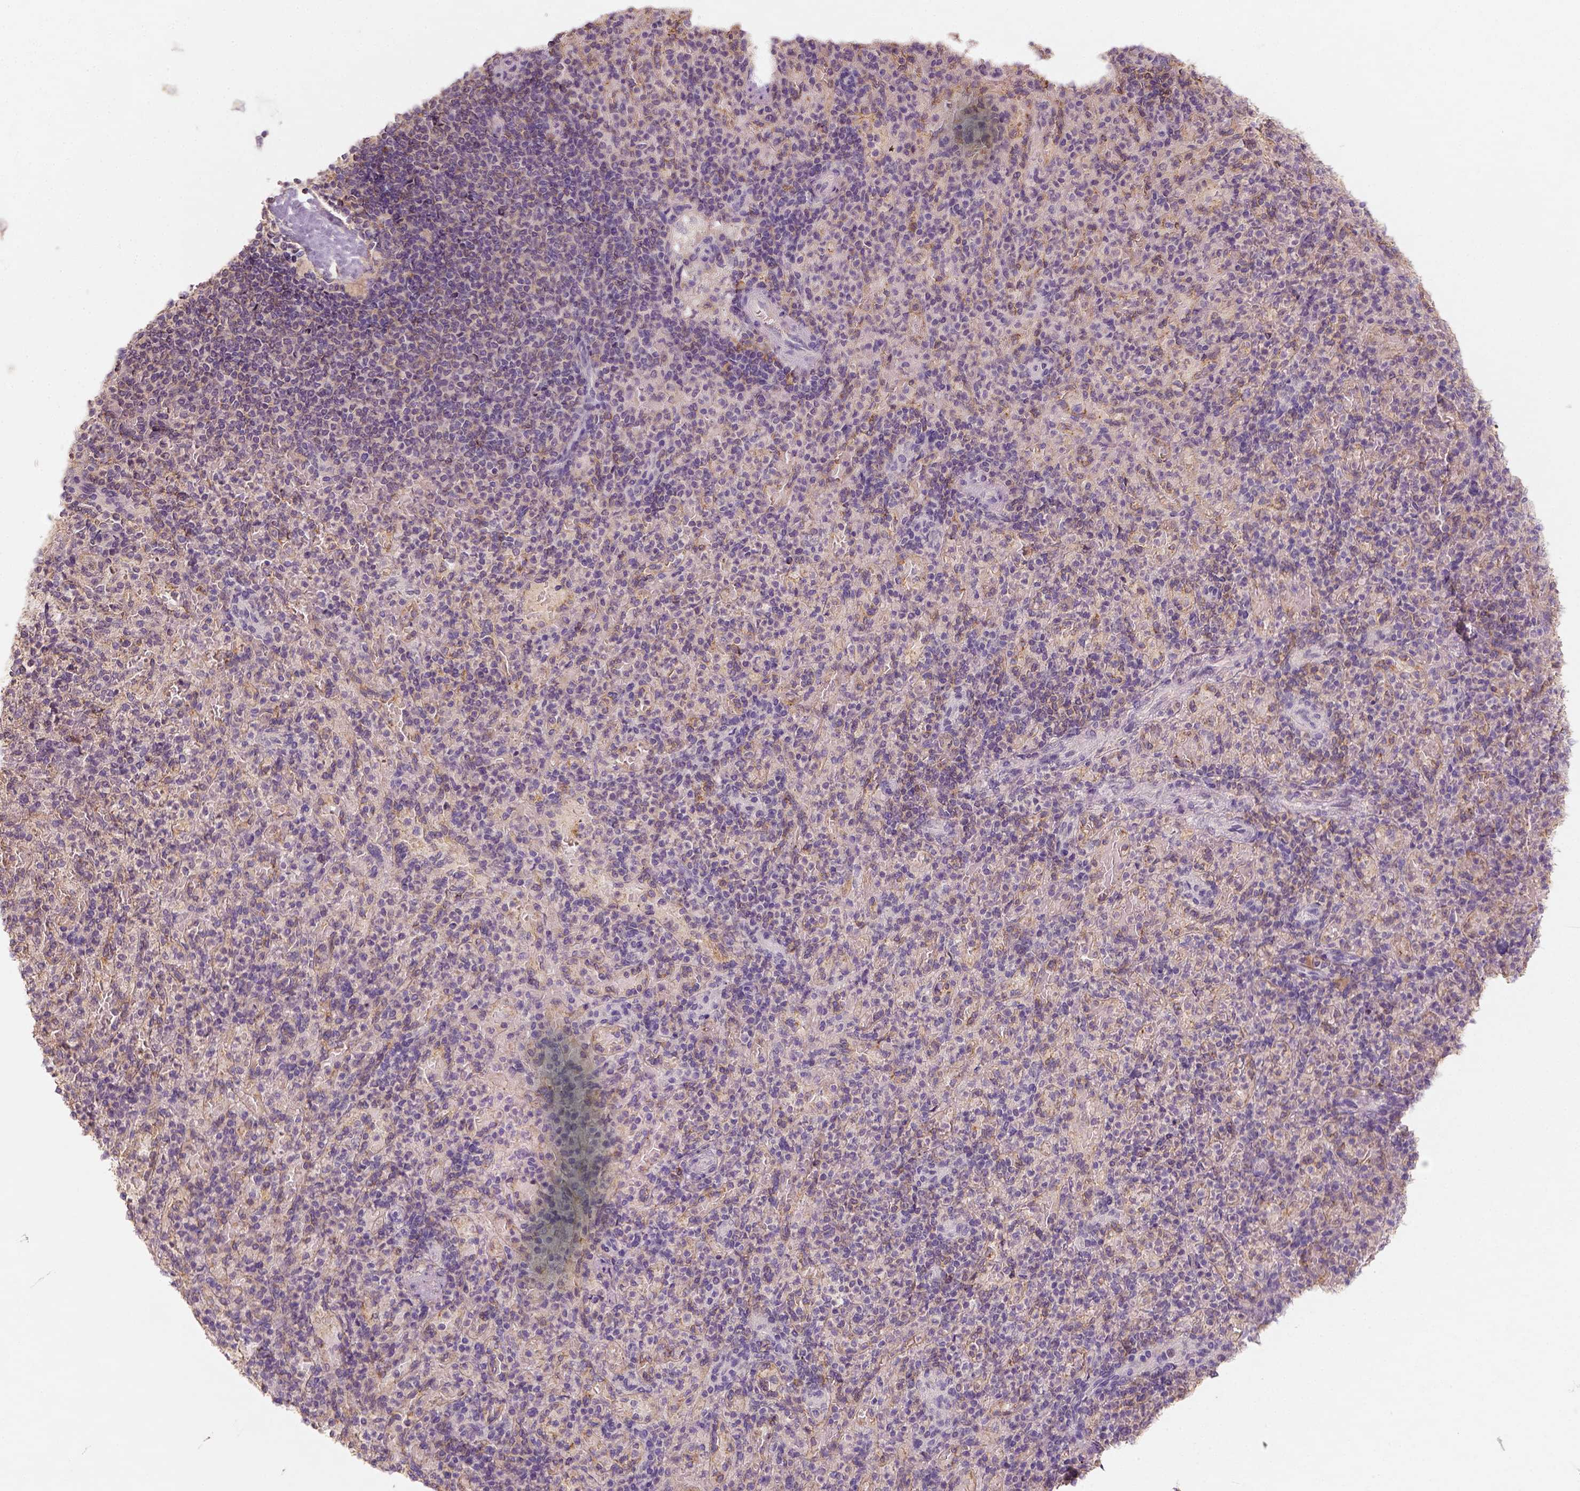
{"staining": {"intensity": "moderate", "quantity": "<25%", "location": "cytoplasmic/membranous"}, "tissue": "spleen", "cell_type": "Cells in red pulp", "image_type": "normal", "snomed": [{"axis": "morphology", "description": "Normal tissue, NOS"}, {"axis": "topography", "description": "Spleen"}], "caption": "Moderate cytoplasmic/membranous positivity for a protein is seen in about <25% of cells in red pulp of benign spleen using IHC.", "gene": "AQP9", "patient": {"sex": "female", "age": 74}}